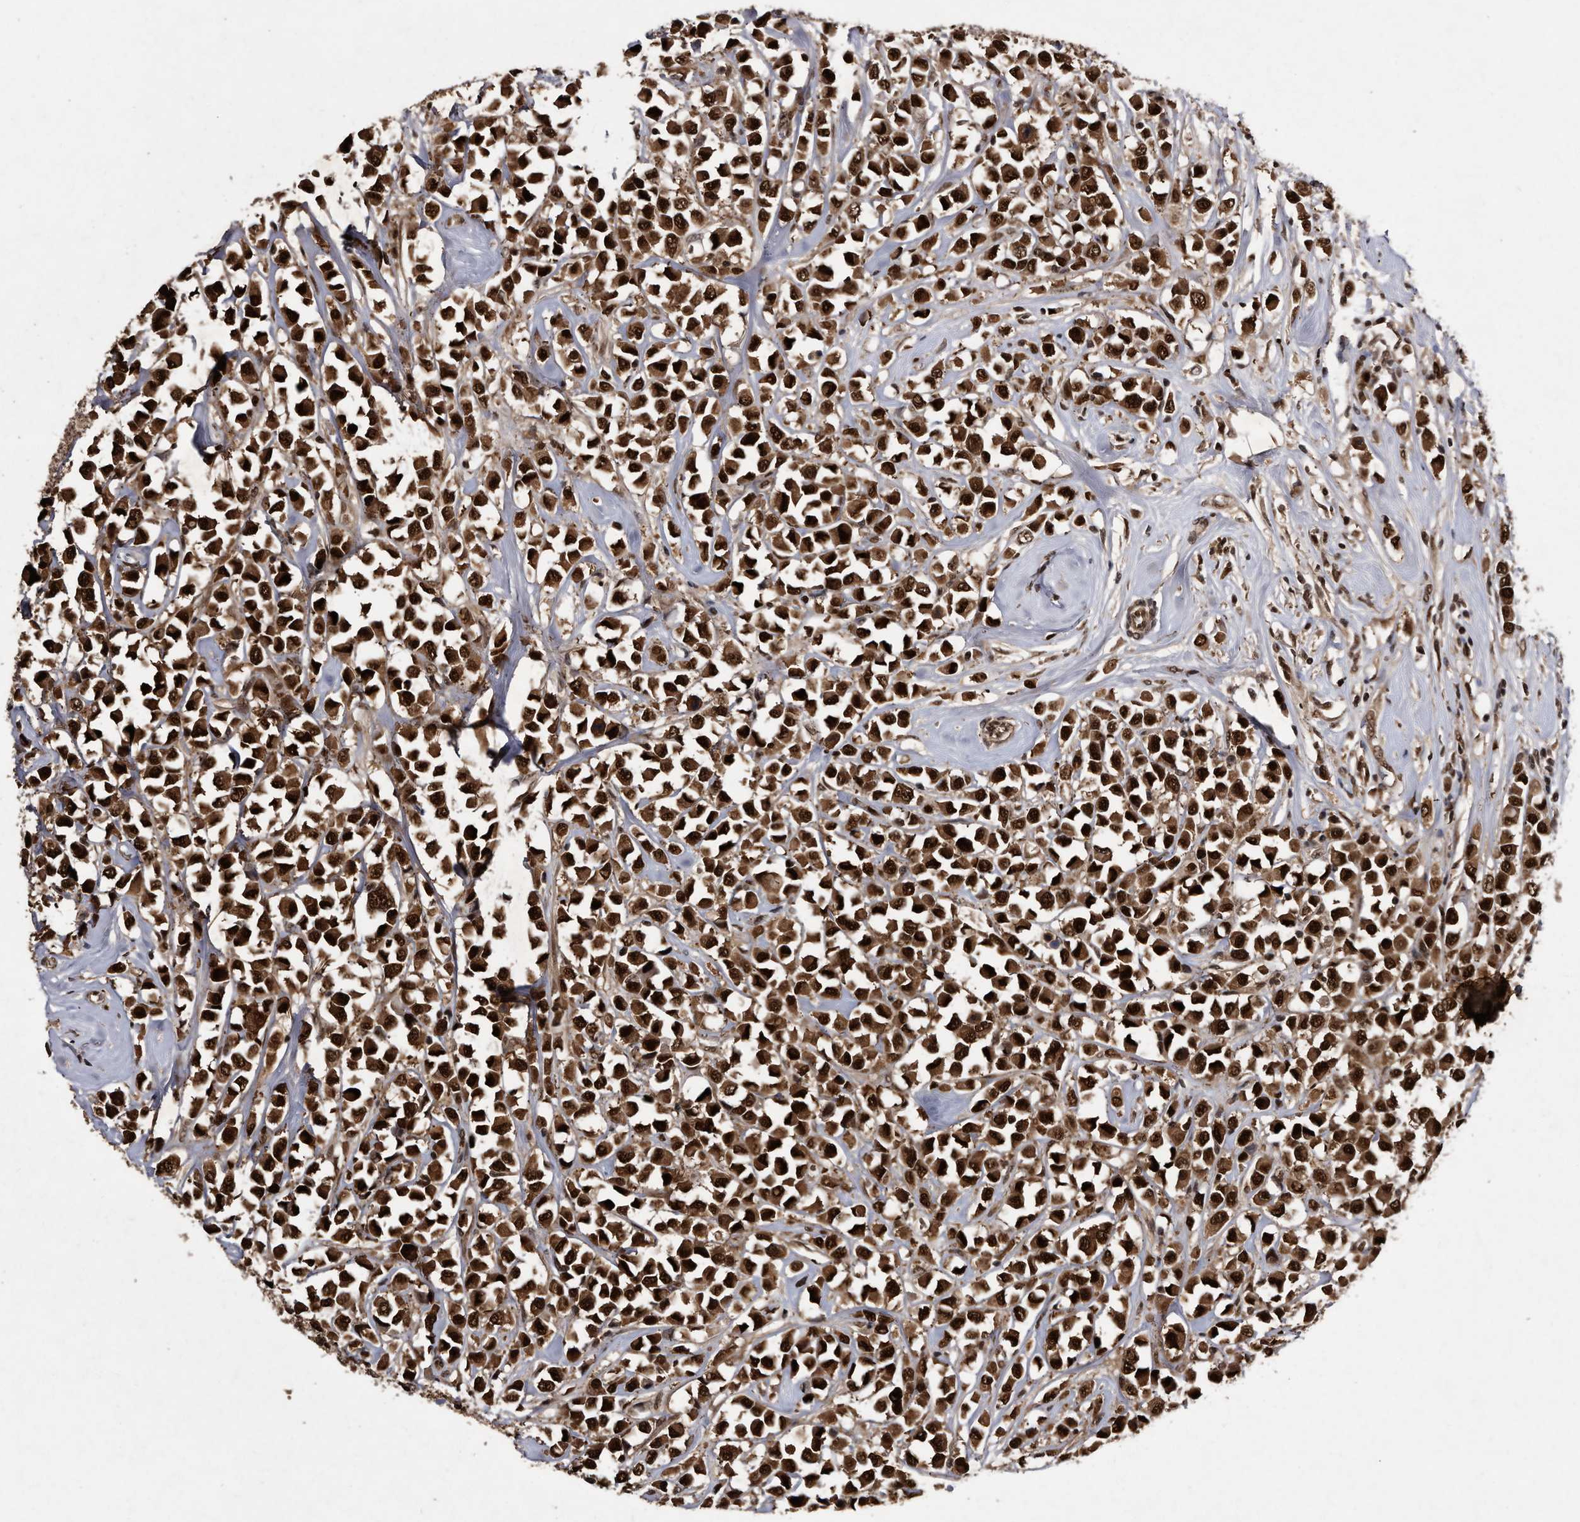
{"staining": {"intensity": "strong", "quantity": ">75%", "location": "cytoplasmic/membranous,nuclear"}, "tissue": "breast cancer", "cell_type": "Tumor cells", "image_type": "cancer", "snomed": [{"axis": "morphology", "description": "Duct carcinoma"}, {"axis": "topography", "description": "Breast"}], "caption": "High-power microscopy captured an immunohistochemistry histopathology image of breast cancer (invasive ductal carcinoma), revealing strong cytoplasmic/membranous and nuclear expression in about >75% of tumor cells.", "gene": "RAD23B", "patient": {"sex": "female", "age": 61}}